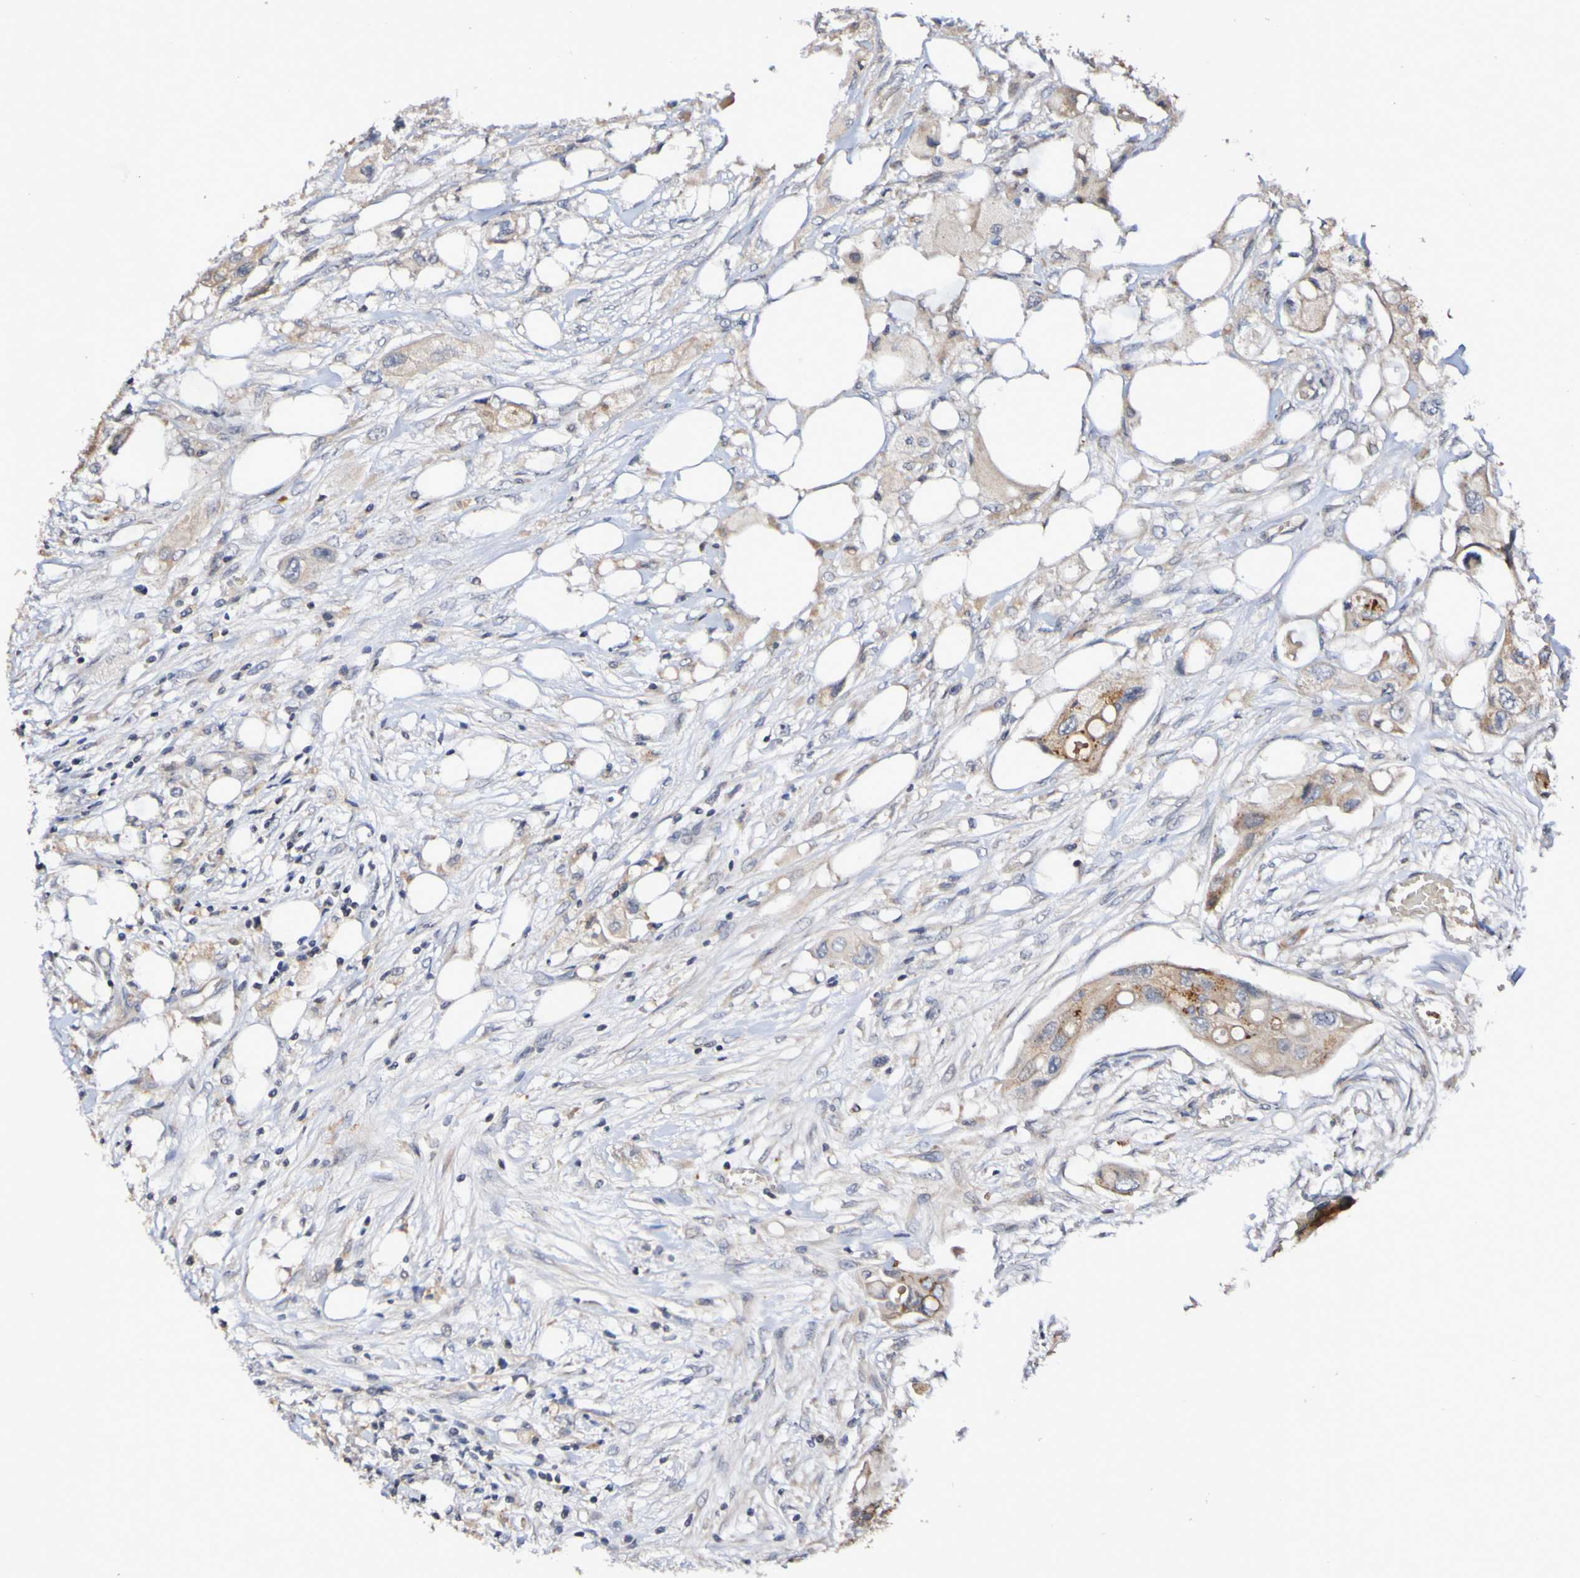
{"staining": {"intensity": "moderate", "quantity": ">75%", "location": "cytoplasmic/membranous"}, "tissue": "colorectal cancer", "cell_type": "Tumor cells", "image_type": "cancer", "snomed": [{"axis": "morphology", "description": "Adenocarcinoma, NOS"}, {"axis": "topography", "description": "Colon"}], "caption": "This micrograph shows IHC staining of colorectal adenocarcinoma, with medium moderate cytoplasmic/membranous expression in approximately >75% of tumor cells.", "gene": "PTP4A2", "patient": {"sex": "female", "age": 57}}